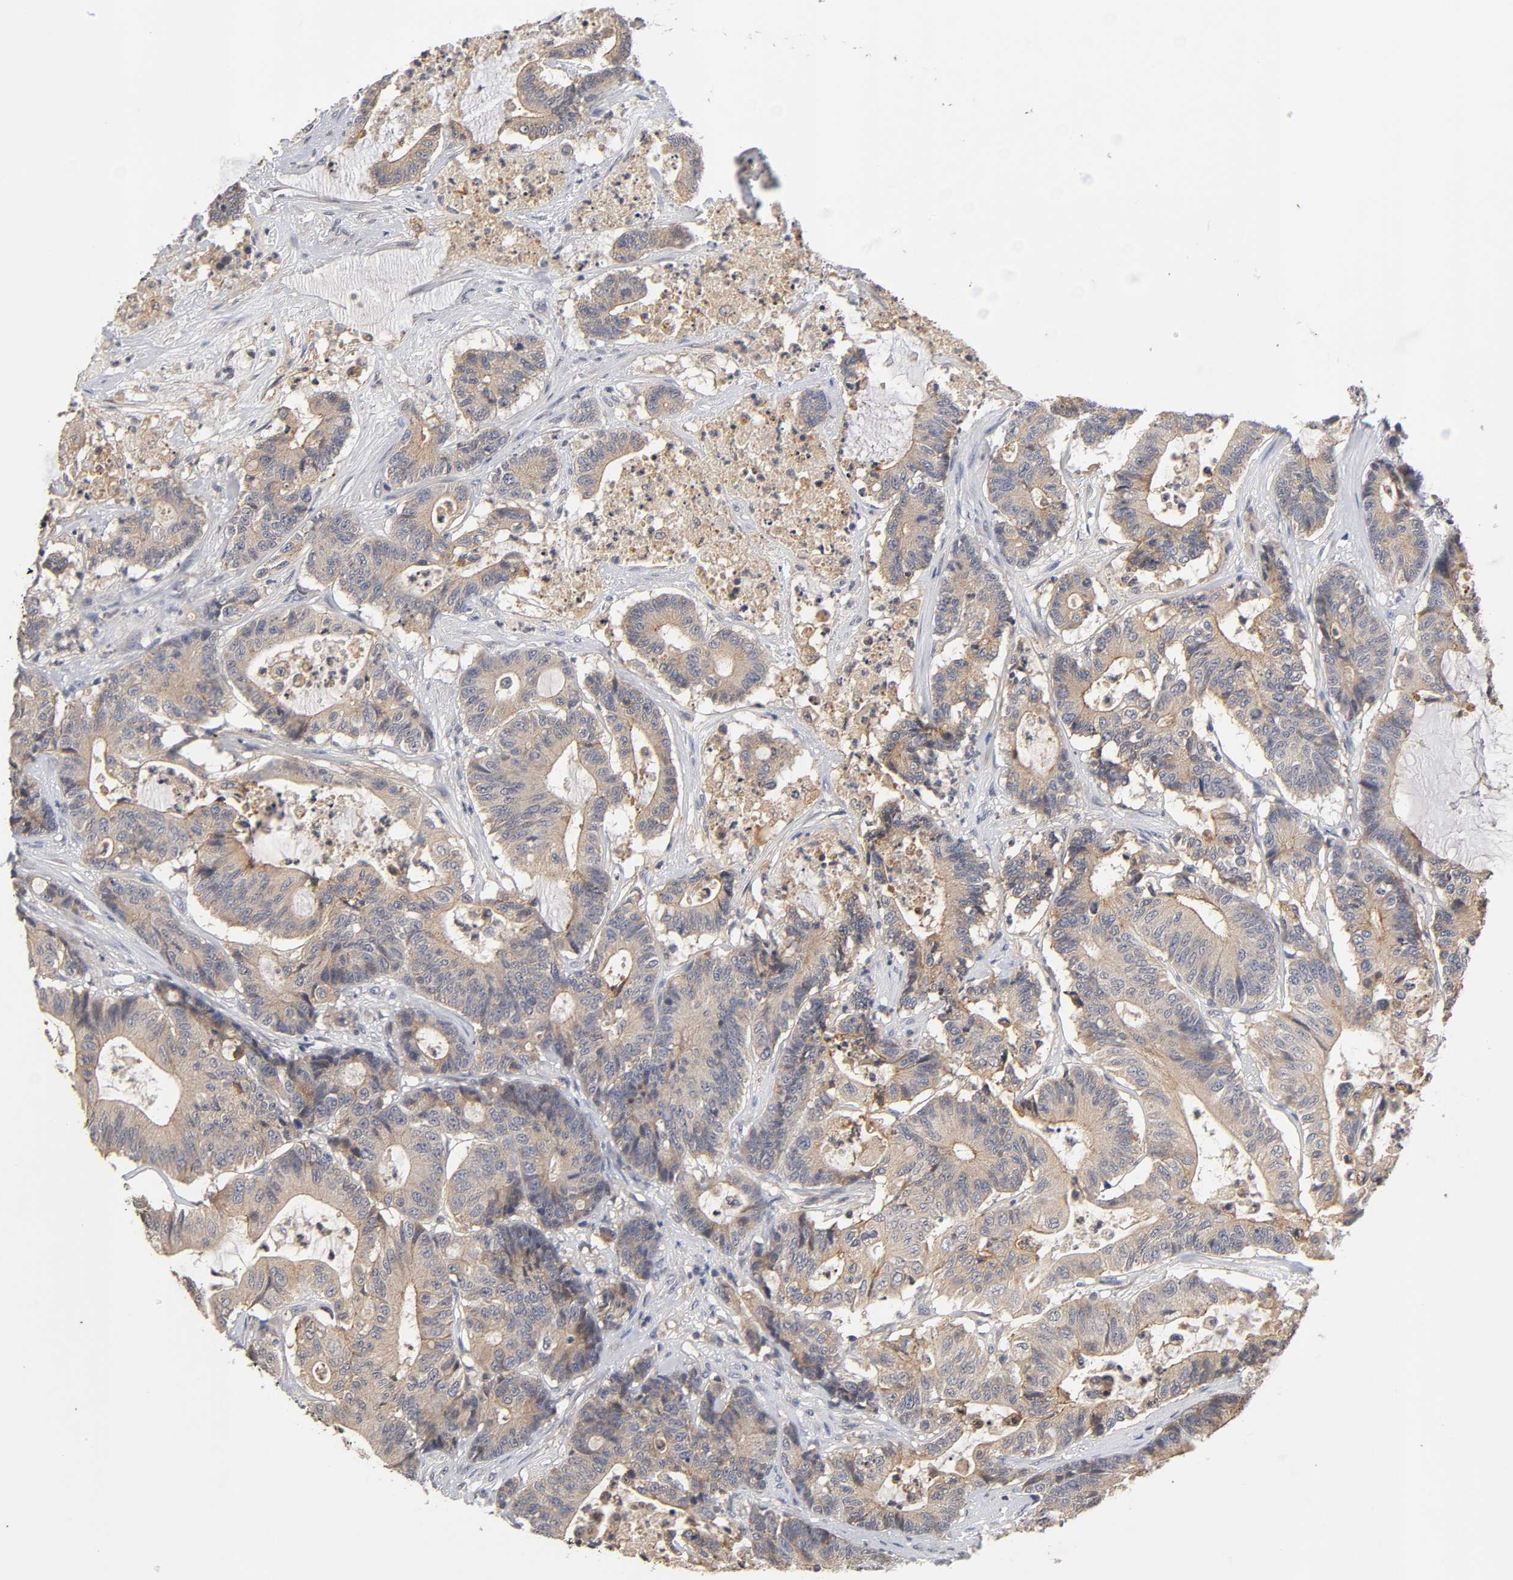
{"staining": {"intensity": "weak", "quantity": ">75%", "location": "cytoplasmic/membranous"}, "tissue": "colorectal cancer", "cell_type": "Tumor cells", "image_type": "cancer", "snomed": [{"axis": "morphology", "description": "Adenocarcinoma, NOS"}, {"axis": "topography", "description": "Colon"}], "caption": "Brown immunohistochemical staining in colorectal adenocarcinoma demonstrates weak cytoplasmic/membranous expression in approximately >75% of tumor cells.", "gene": "CXADR", "patient": {"sex": "female", "age": 84}}